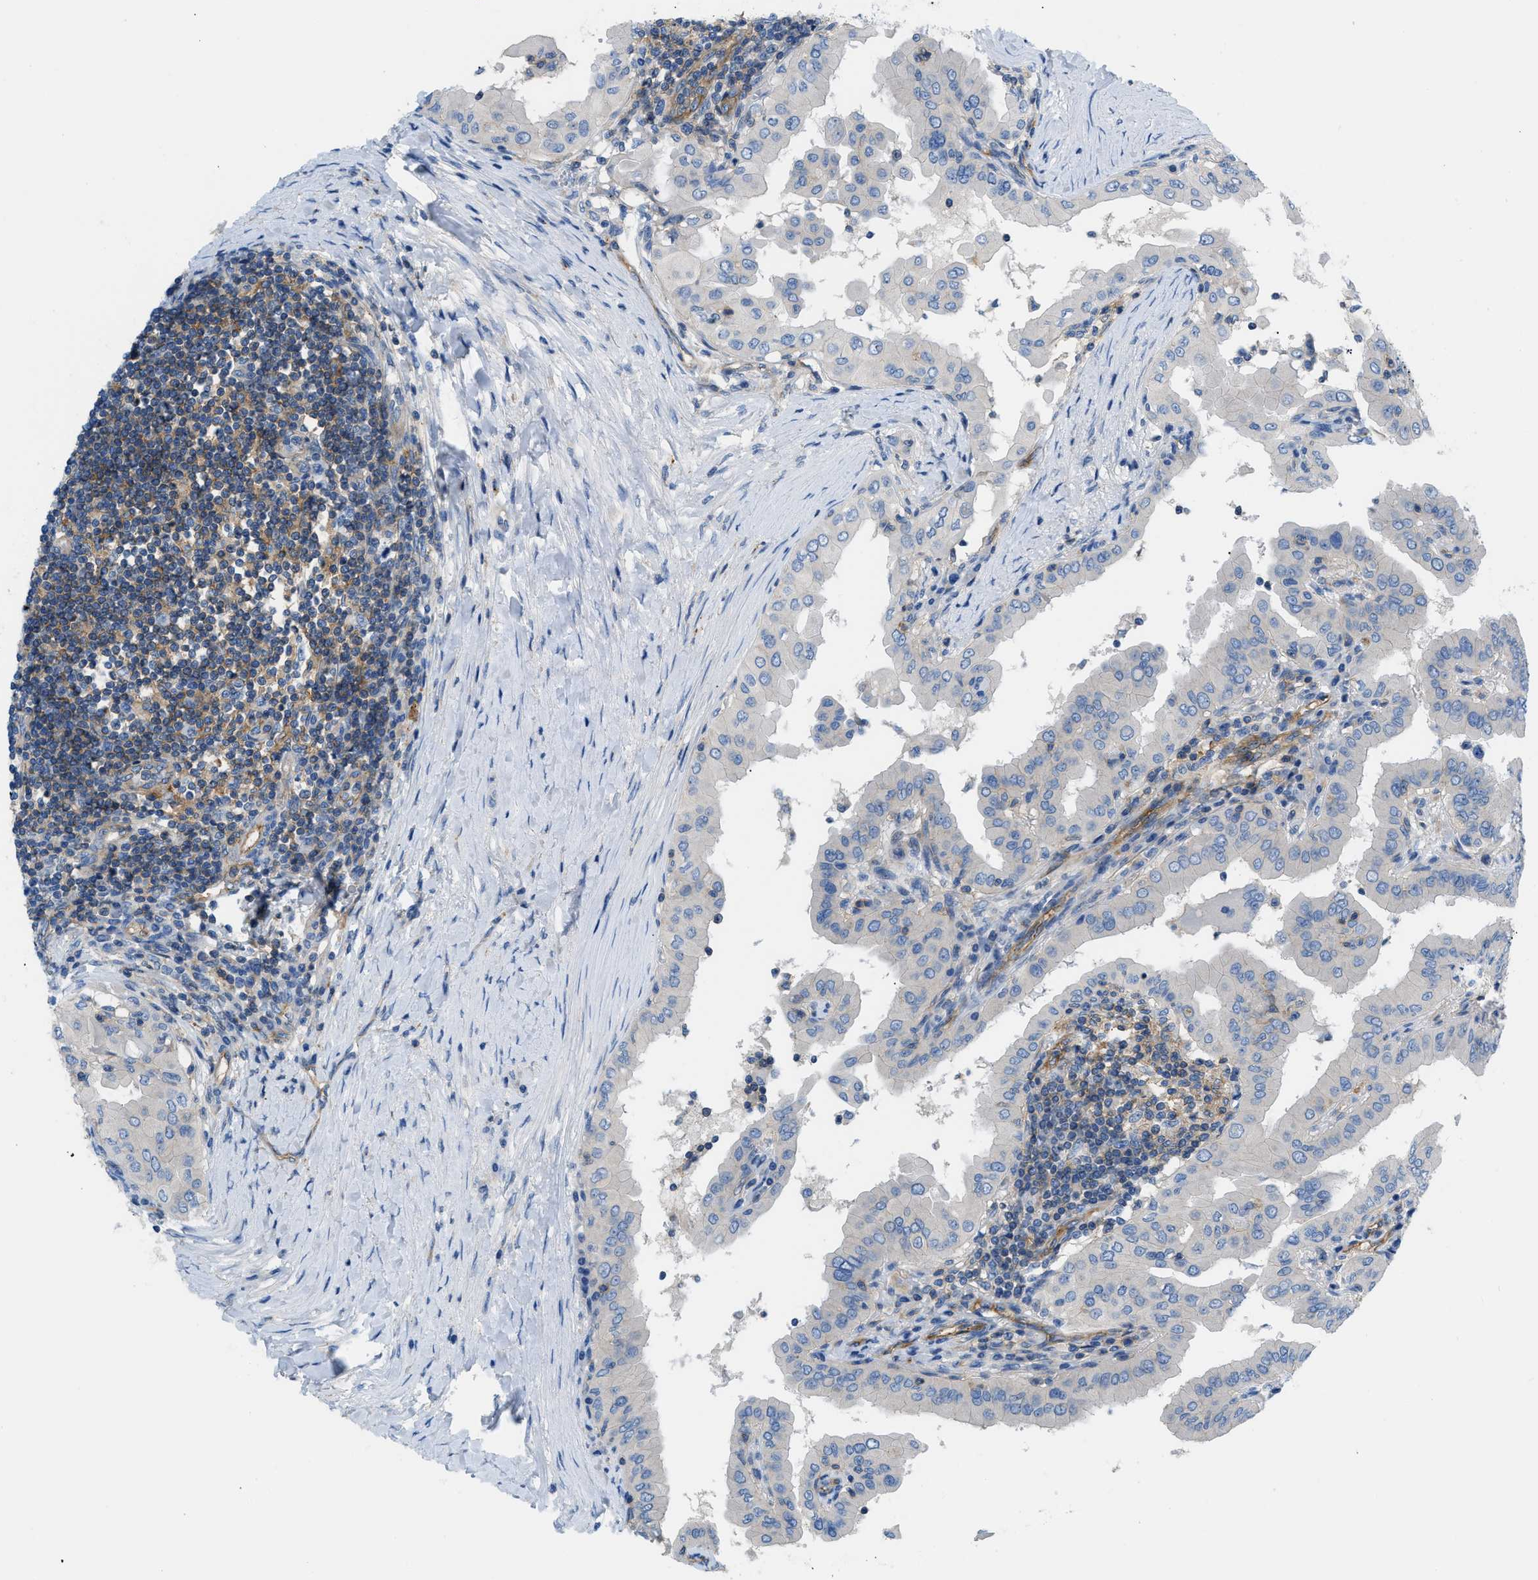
{"staining": {"intensity": "negative", "quantity": "none", "location": "none"}, "tissue": "thyroid cancer", "cell_type": "Tumor cells", "image_type": "cancer", "snomed": [{"axis": "morphology", "description": "Papillary adenocarcinoma, NOS"}, {"axis": "topography", "description": "Thyroid gland"}], "caption": "The IHC histopathology image has no significant staining in tumor cells of thyroid cancer tissue. The staining is performed using DAB brown chromogen with nuclei counter-stained in using hematoxylin.", "gene": "ORAI1", "patient": {"sex": "male", "age": 33}}